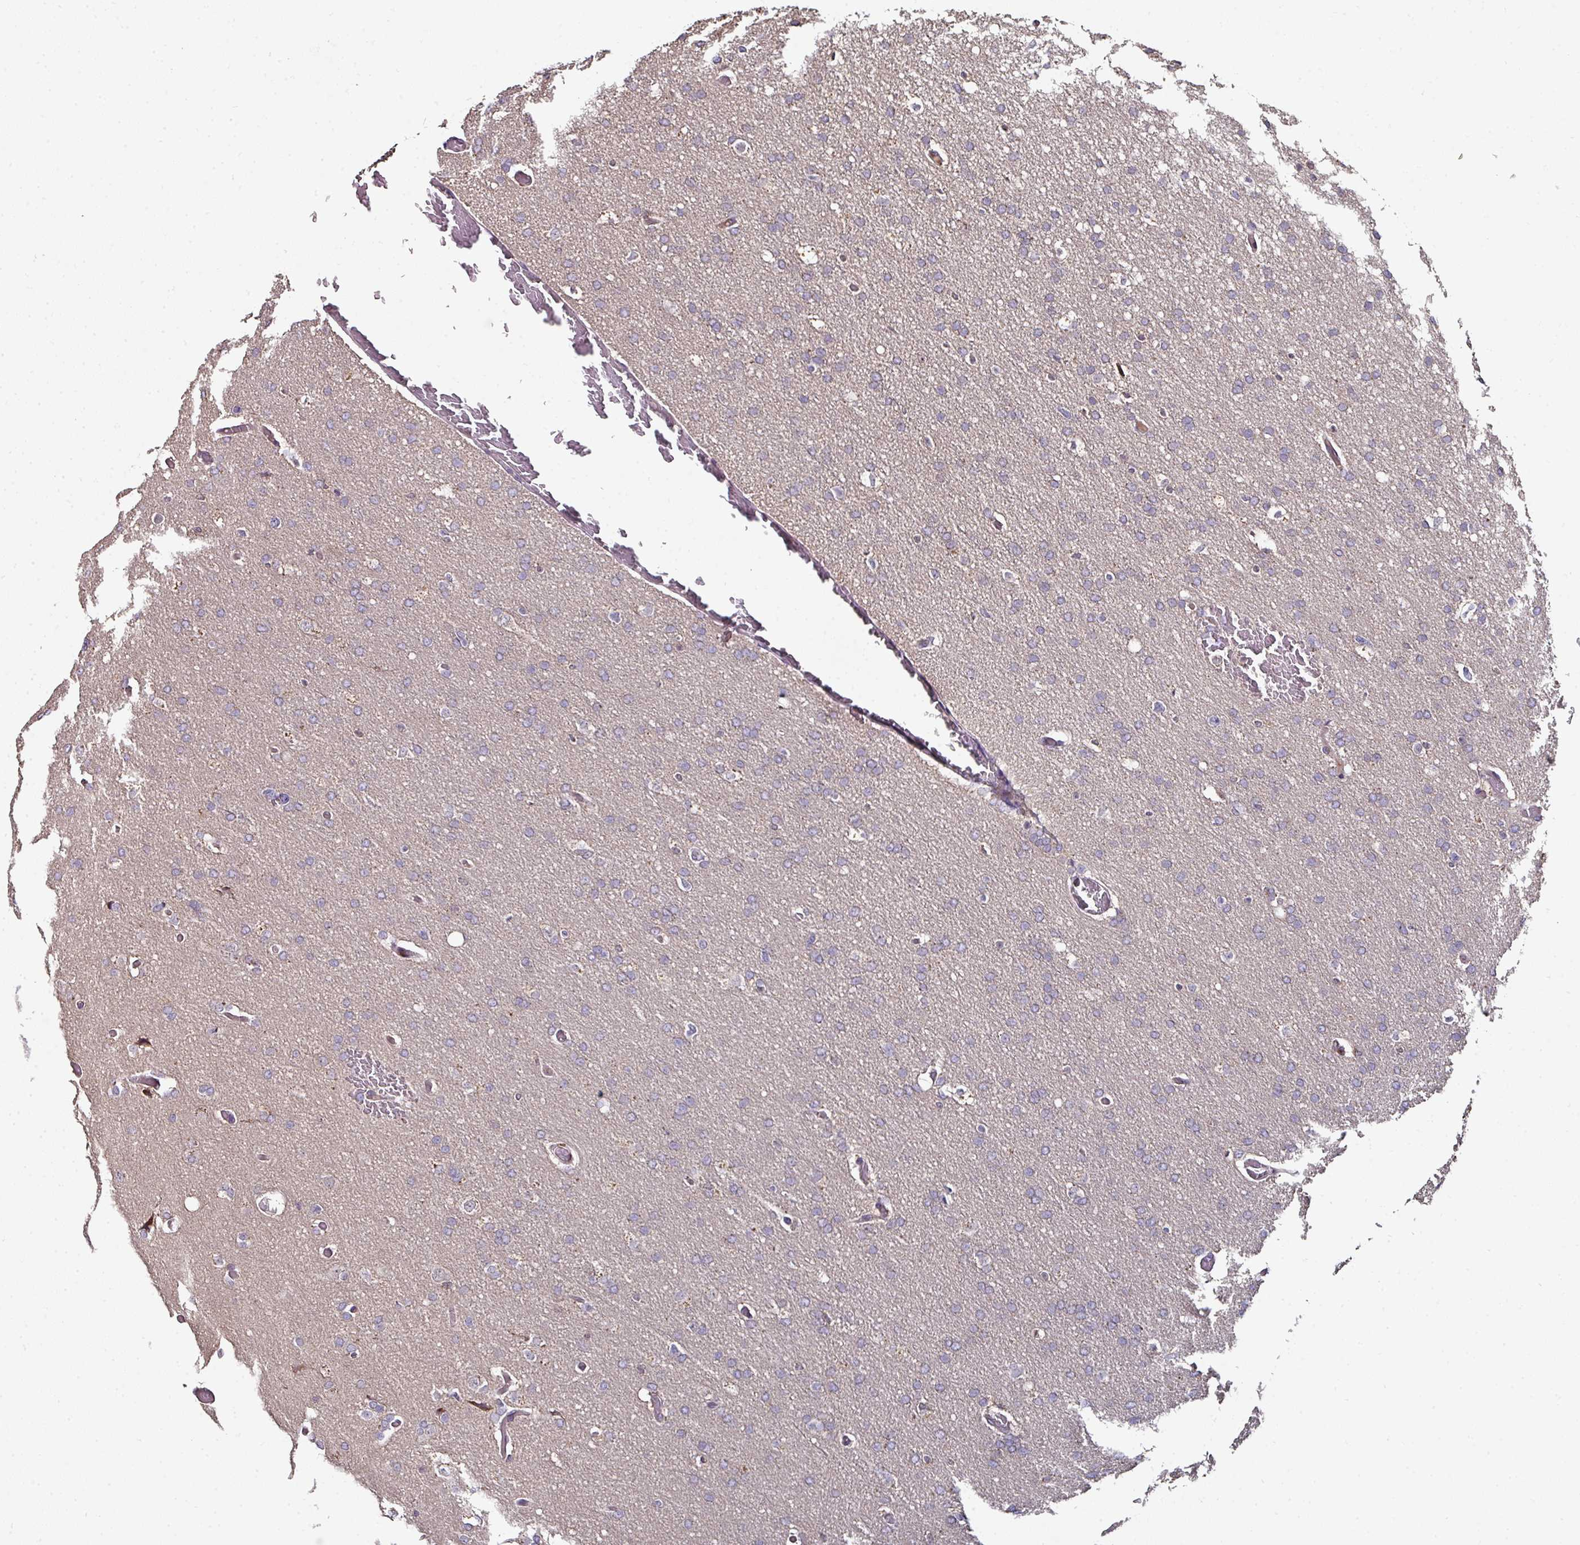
{"staining": {"intensity": "negative", "quantity": "none", "location": "none"}, "tissue": "glioma", "cell_type": "Tumor cells", "image_type": "cancer", "snomed": [{"axis": "morphology", "description": "Glioma, malignant, High grade"}, {"axis": "topography", "description": "Cerebral cortex"}], "caption": "Image shows no protein staining in tumor cells of malignant glioma (high-grade) tissue.", "gene": "CTDSP2", "patient": {"sex": "female", "age": 36}}